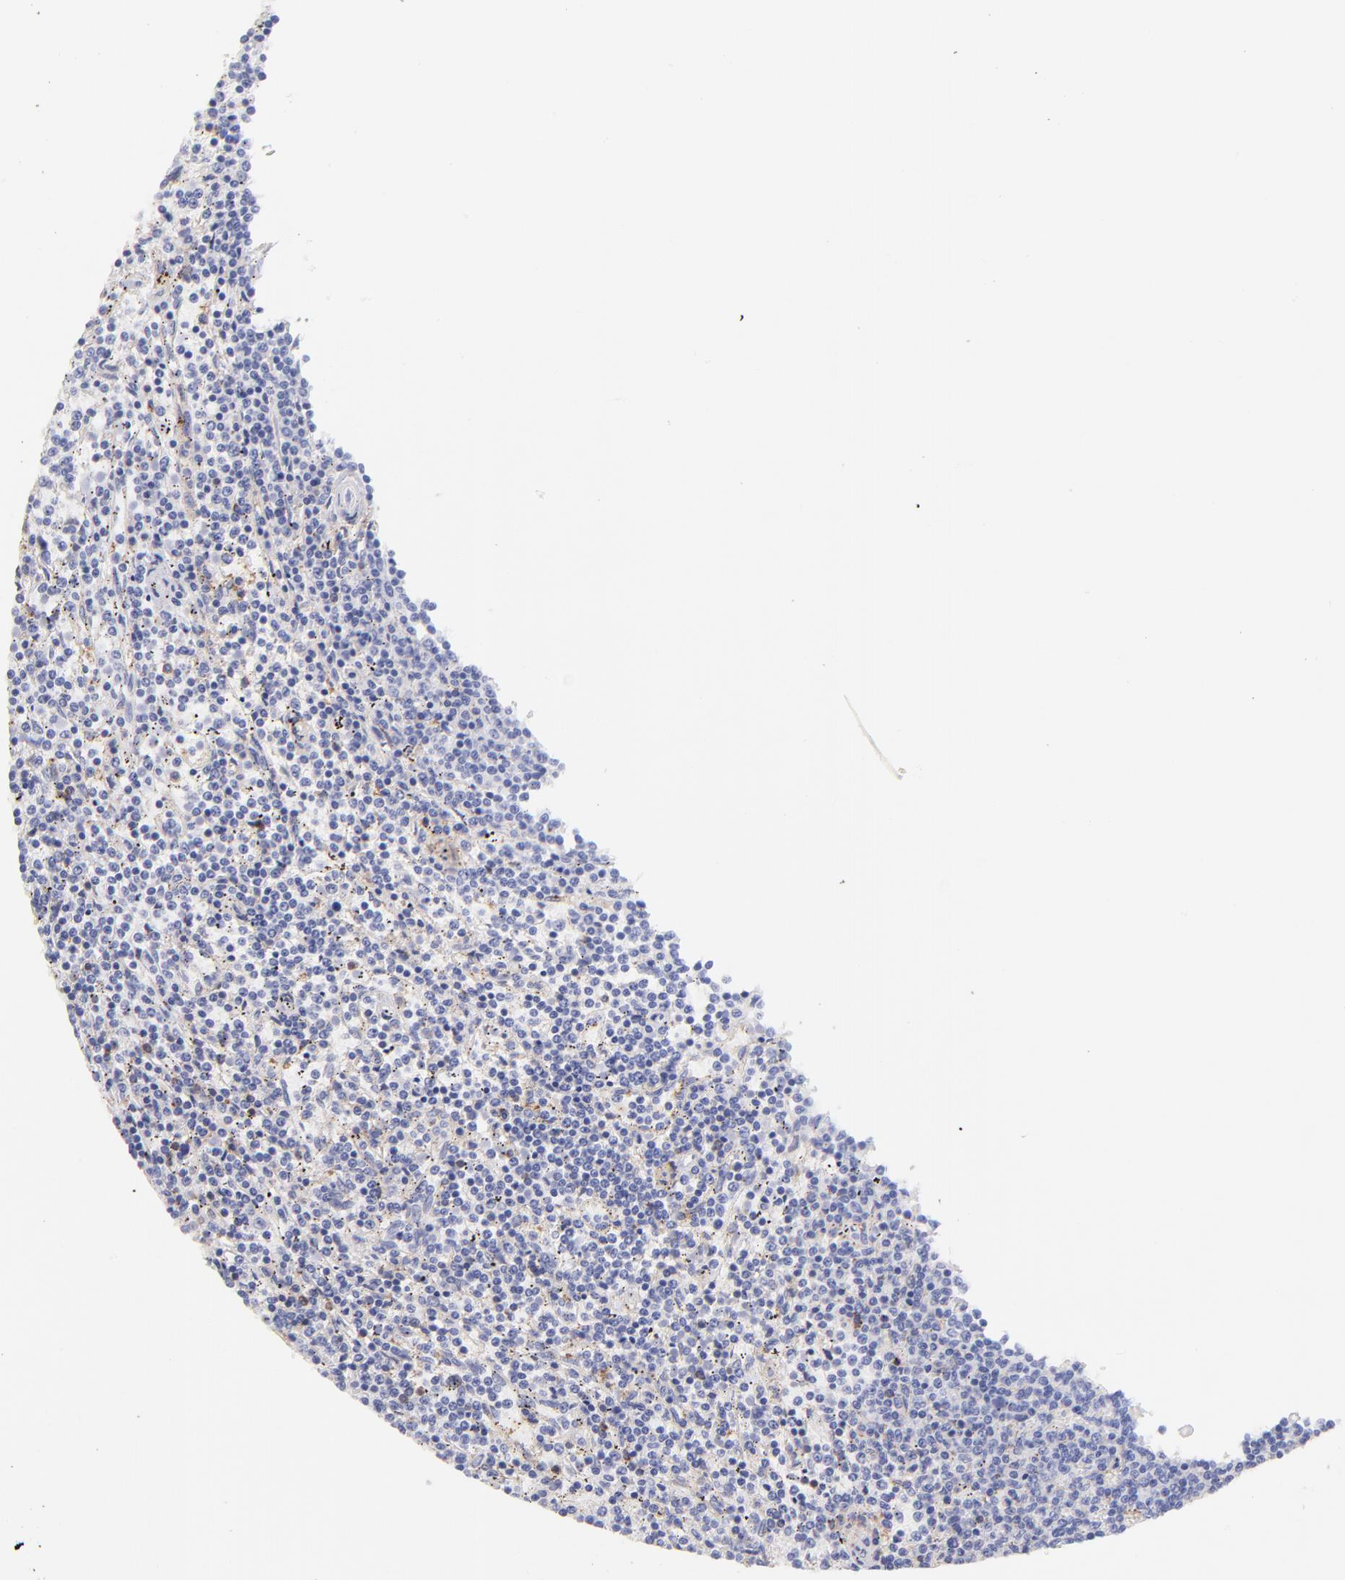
{"staining": {"intensity": "negative", "quantity": "none", "location": "none"}, "tissue": "lymphoma", "cell_type": "Tumor cells", "image_type": "cancer", "snomed": [{"axis": "morphology", "description": "Malignant lymphoma, non-Hodgkin's type, Low grade"}, {"axis": "topography", "description": "Spleen"}], "caption": "The micrograph reveals no staining of tumor cells in lymphoma.", "gene": "PRKCA", "patient": {"sex": "female", "age": 50}}